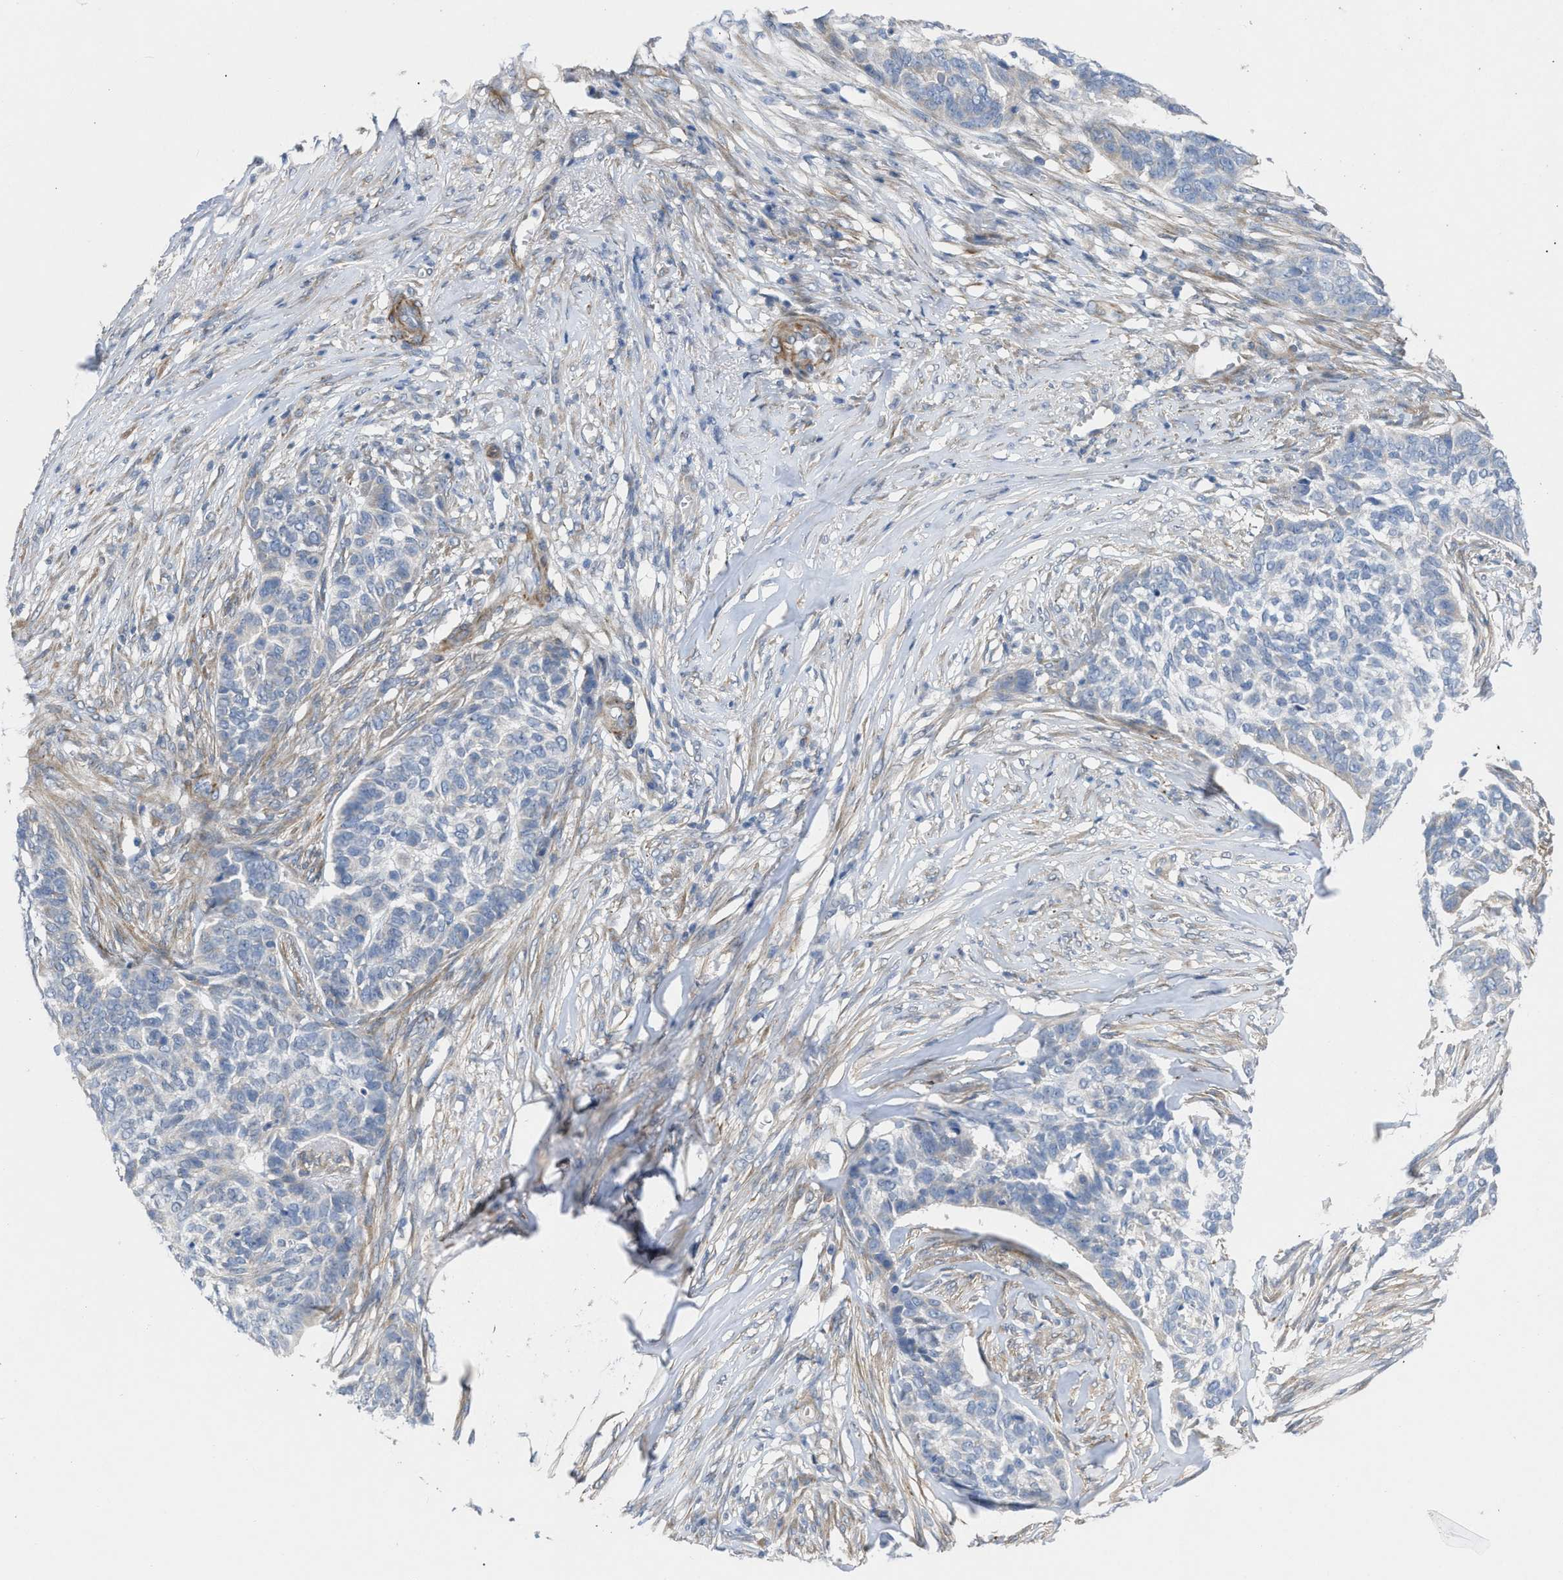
{"staining": {"intensity": "negative", "quantity": "none", "location": "none"}, "tissue": "skin cancer", "cell_type": "Tumor cells", "image_type": "cancer", "snomed": [{"axis": "morphology", "description": "Basal cell carcinoma"}, {"axis": "topography", "description": "Skin"}], "caption": "Immunohistochemistry image of human skin basal cell carcinoma stained for a protein (brown), which displays no staining in tumor cells.", "gene": "TMEM131", "patient": {"sex": "male", "age": 85}}